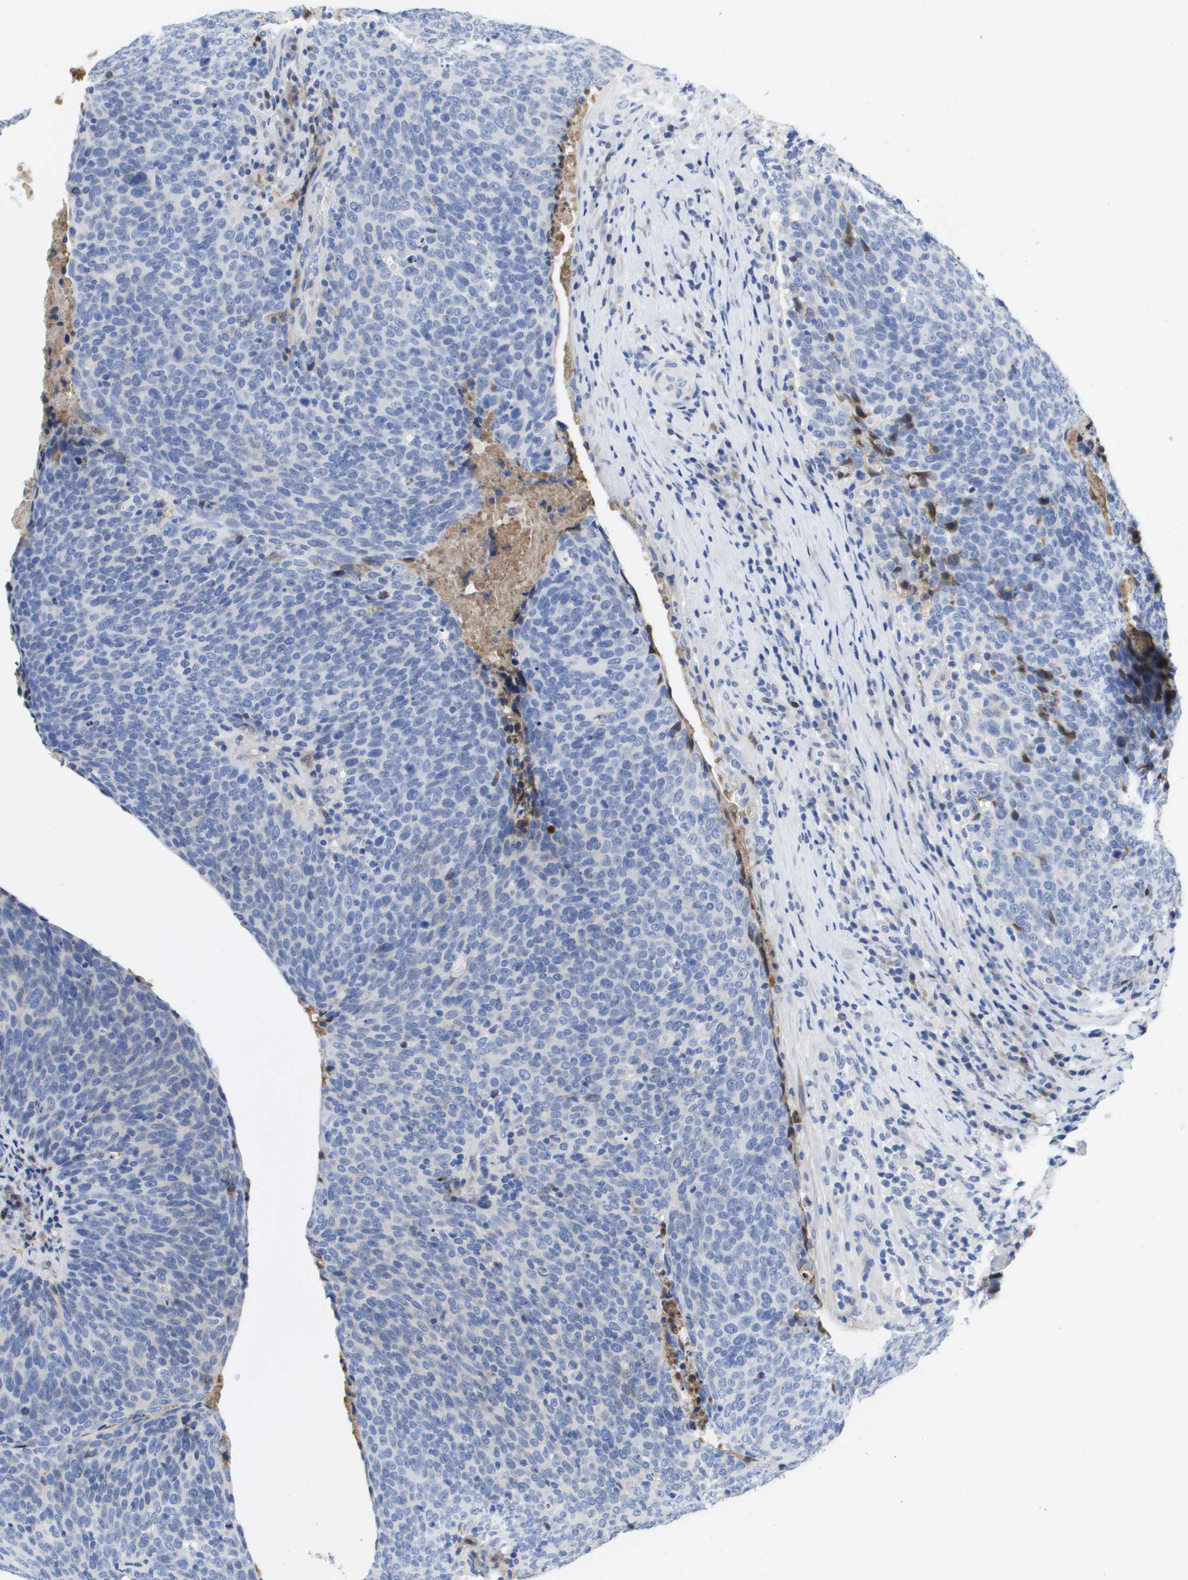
{"staining": {"intensity": "negative", "quantity": "none", "location": "none"}, "tissue": "head and neck cancer", "cell_type": "Tumor cells", "image_type": "cancer", "snomed": [{"axis": "morphology", "description": "Squamous cell carcinoma, NOS"}, {"axis": "morphology", "description": "Squamous cell carcinoma, metastatic, NOS"}, {"axis": "topography", "description": "Lymph node"}, {"axis": "topography", "description": "Head-Neck"}], "caption": "Tumor cells are negative for protein expression in human squamous cell carcinoma (head and neck). (DAB immunohistochemistry (IHC), high magnification).", "gene": "SERPINC1", "patient": {"sex": "male", "age": 62}}